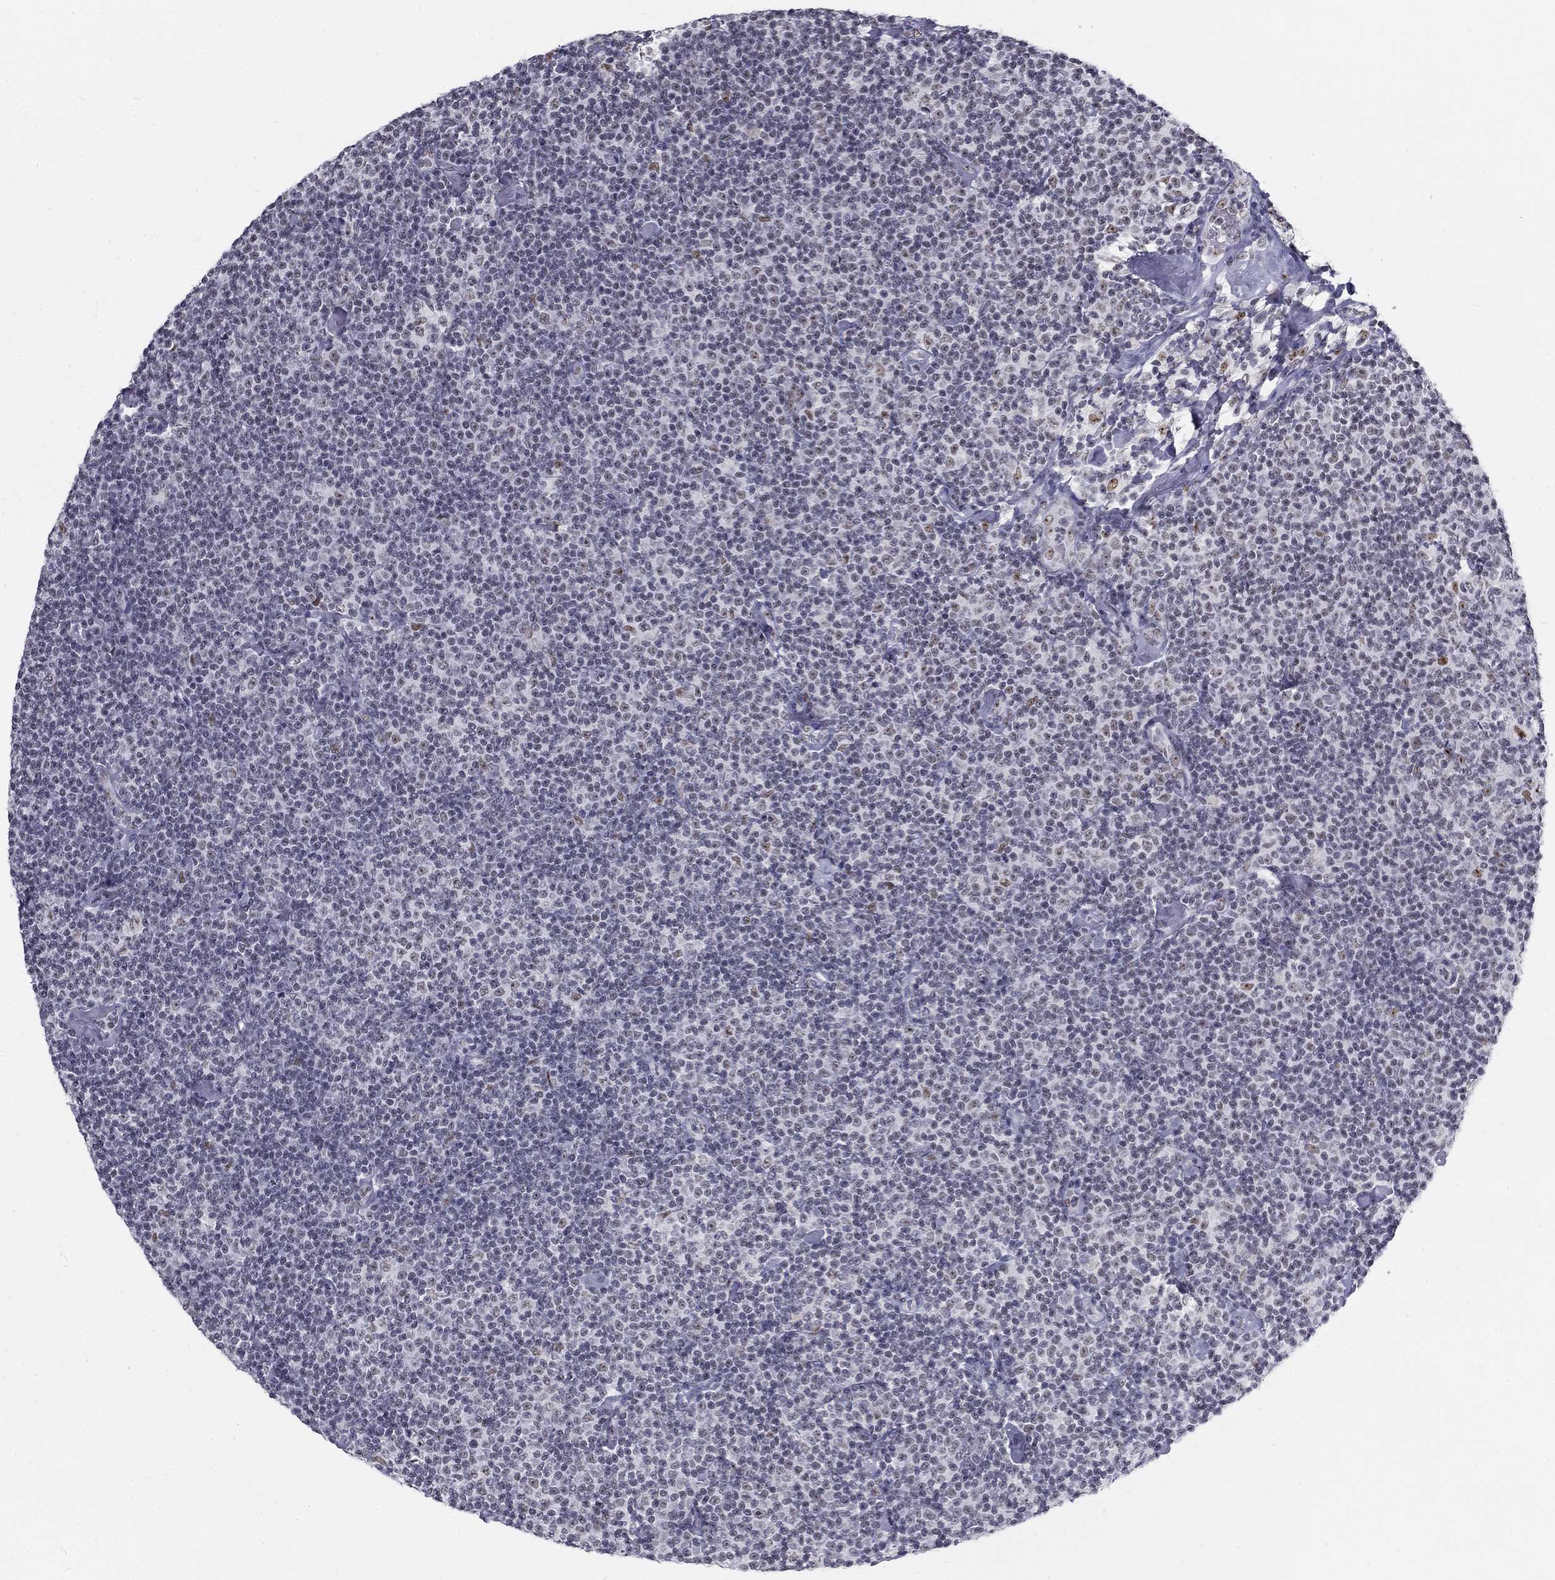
{"staining": {"intensity": "weak", "quantity": "<25%", "location": "nuclear"}, "tissue": "lymphoma", "cell_type": "Tumor cells", "image_type": "cancer", "snomed": [{"axis": "morphology", "description": "Malignant lymphoma, non-Hodgkin's type, Low grade"}, {"axis": "topography", "description": "Lymph node"}], "caption": "Histopathology image shows no protein expression in tumor cells of lymphoma tissue. The staining is performed using DAB brown chromogen with nuclei counter-stained in using hematoxylin.", "gene": "SNORC", "patient": {"sex": "male", "age": 81}}